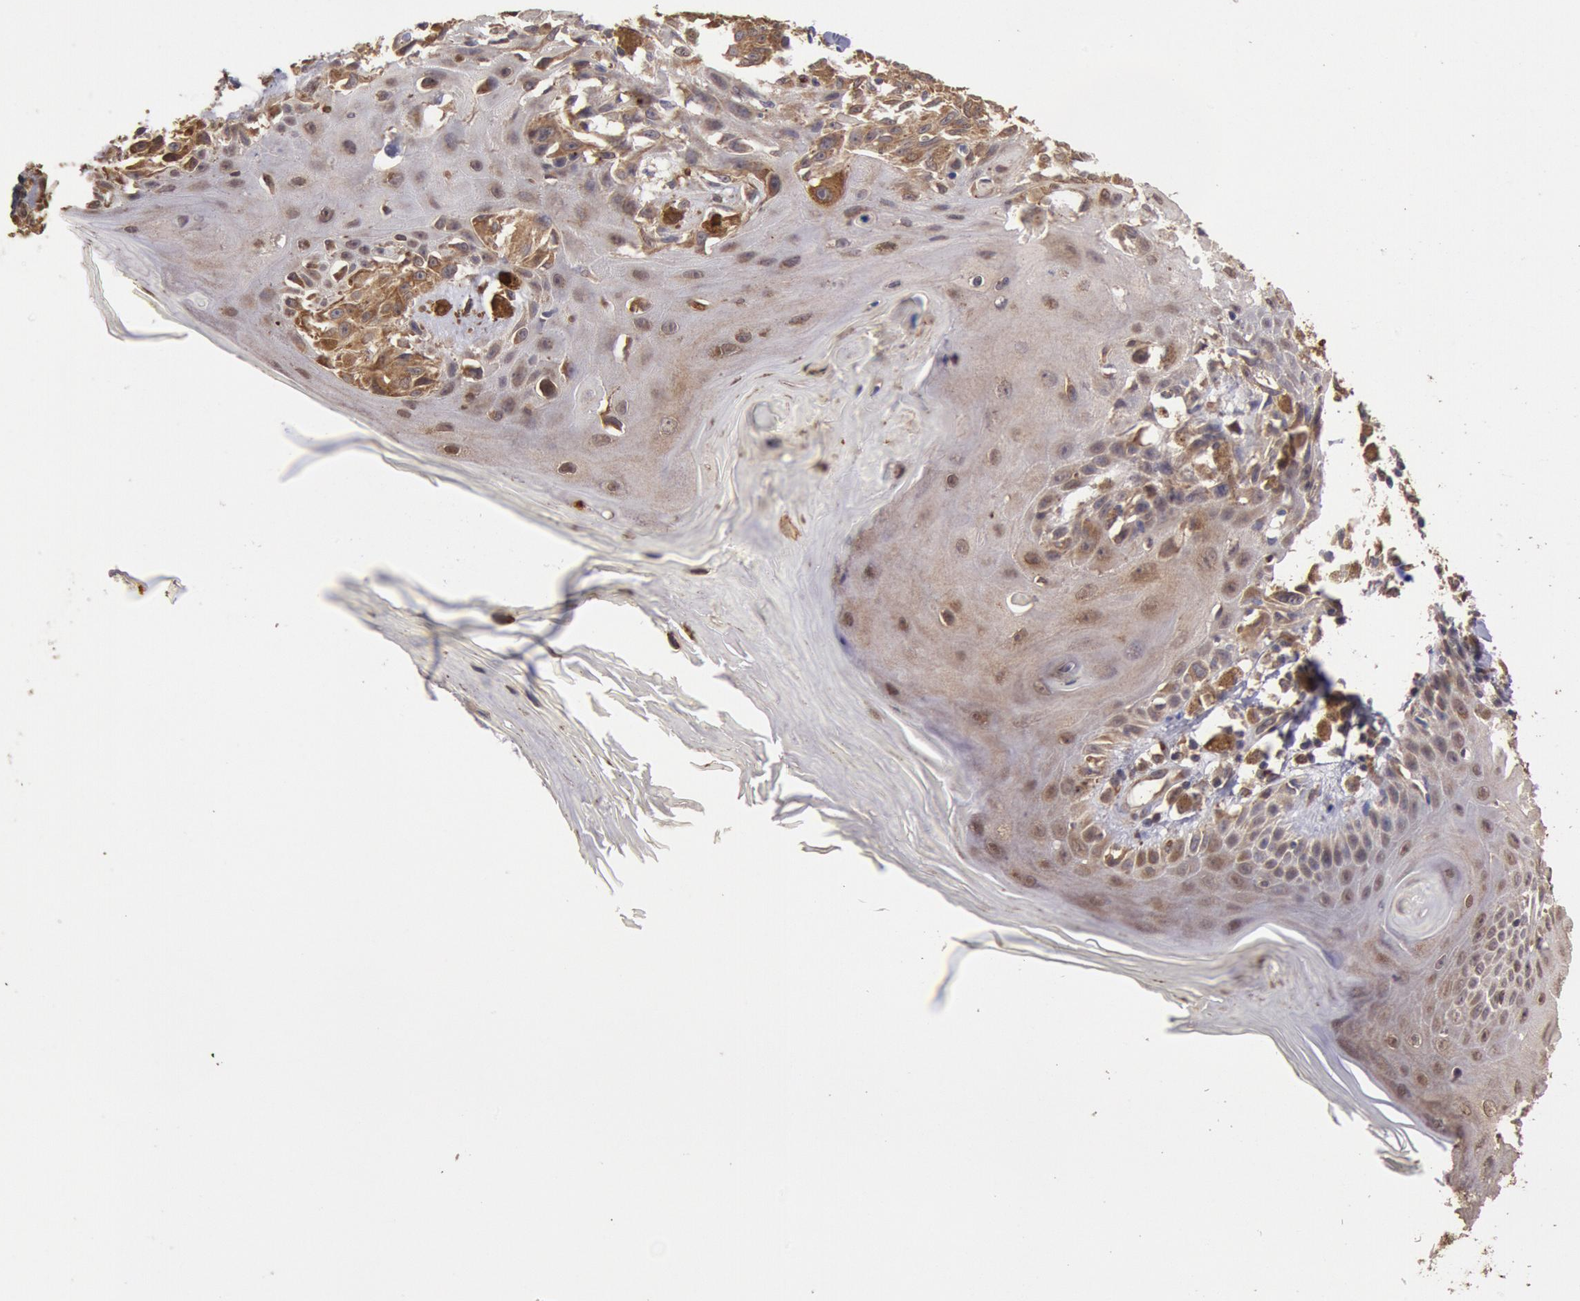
{"staining": {"intensity": "strong", "quantity": ">75%", "location": "cytoplasmic/membranous"}, "tissue": "melanoma", "cell_type": "Tumor cells", "image_type": "cancer", "snomed": [{"axis": "morphology", "description": "Malignant melanoma, NOS"}, {"axis": "topography", "description": "Skin"}], "caption": "There is high levels of strong cytoplasmic/membranous expression in tumor cells of melanoma, as demonstrated by immunohistochemical staining (brown color).", "gene": "COMT", "patient": {"sex": "female", "age": 77}}